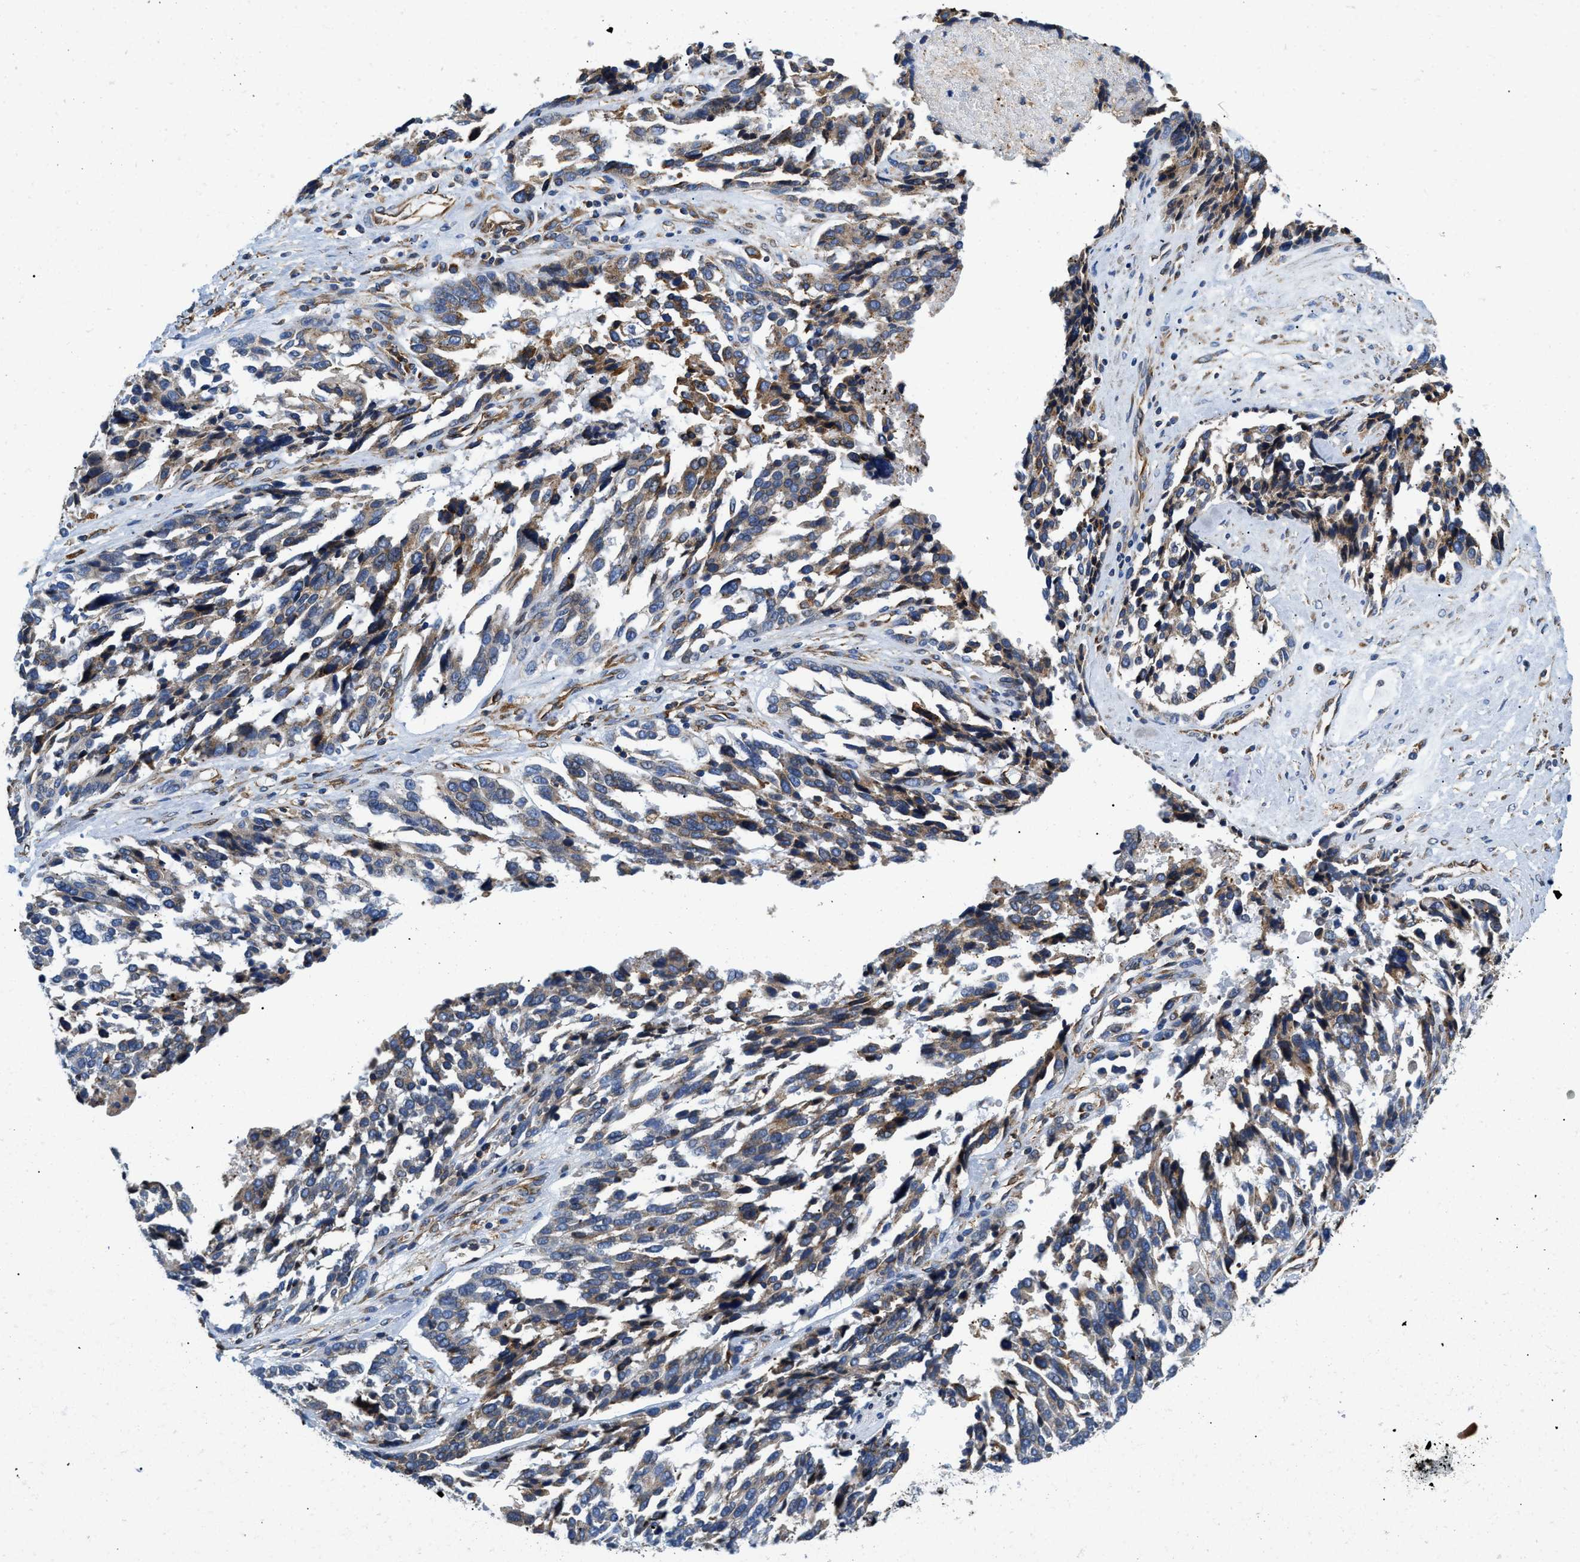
{"staining": {"intensity": "weak", "quantity": "25%-75%", "location": "cytoplasmic/membranous"}, "tissue": "ovarian cancer", "cell_type": "Tumor cells", "image_type": "cancer", "snomed": [{"axis": "morphology", "description": "Cystadenocarcinoma, serous, NOS"}, {"axis": "topography", "description": "Ovary"}], "caption": "Weak cytoplasmic/membranous positivity is seen in about 25%-75% of tumor cells in serous cystadenocarcinoma (ovarian).", "gene": "HSD17B12", "patient": {"sex": "female", "age": 44}}